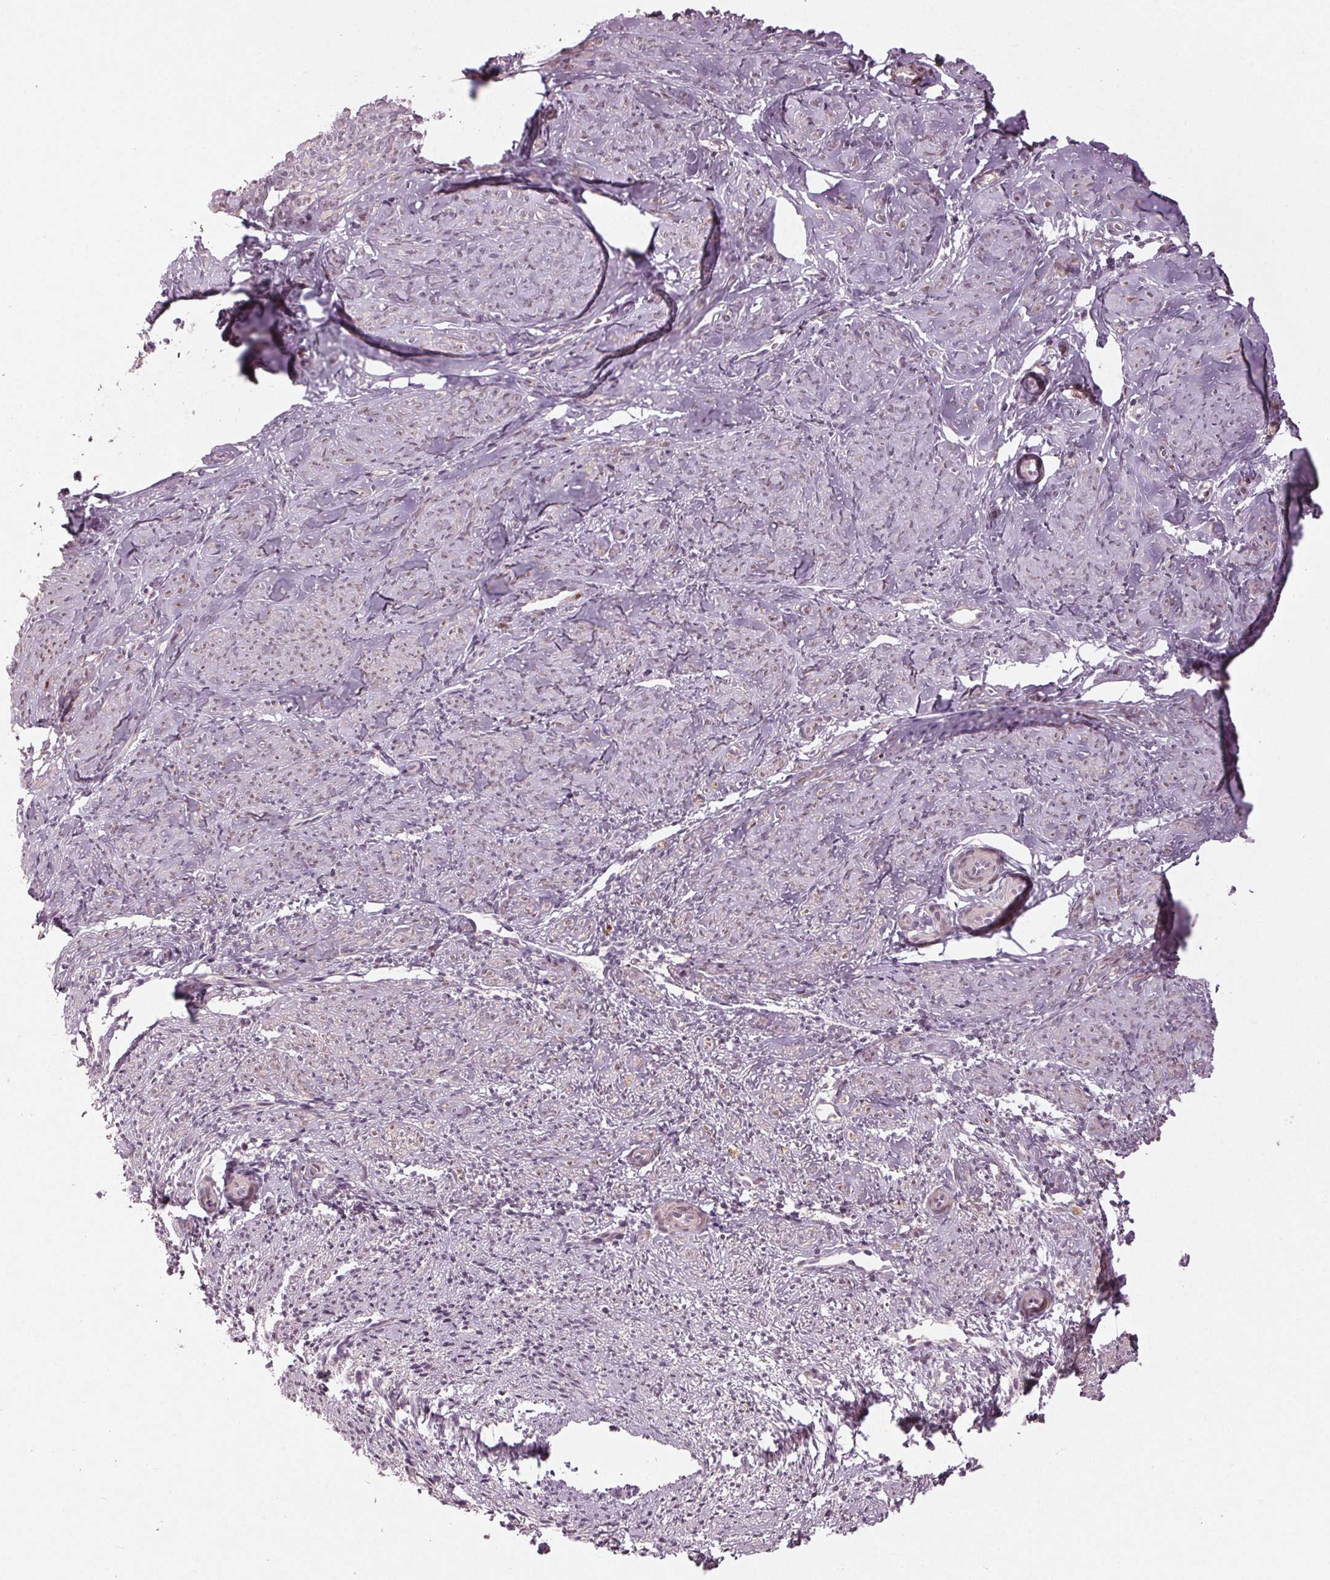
{"staining": {"intensity": "negative", "quantity": "none", "location": "none"}, "tissue": "smooth muscle", "cell_type": "Smooth muscle cells", "image_type": "normal", "snomed": [{"axis": "morphology", "description": "Normal tissue, NOS"}, {"axis": "topography", "description": "Smooth muscle"}], "caption": "A micrograph of smooth muscle stained for a protein exhibits no brown staining in smooth muscle cells. (Stains: DAB immunohistochemistry (IHC) with hematoxylin counter stain, Microscopy: brightfield microscopy at high magnification).", "gene": "ZNF605", "patient": {"sex": "female", "age": 48}}